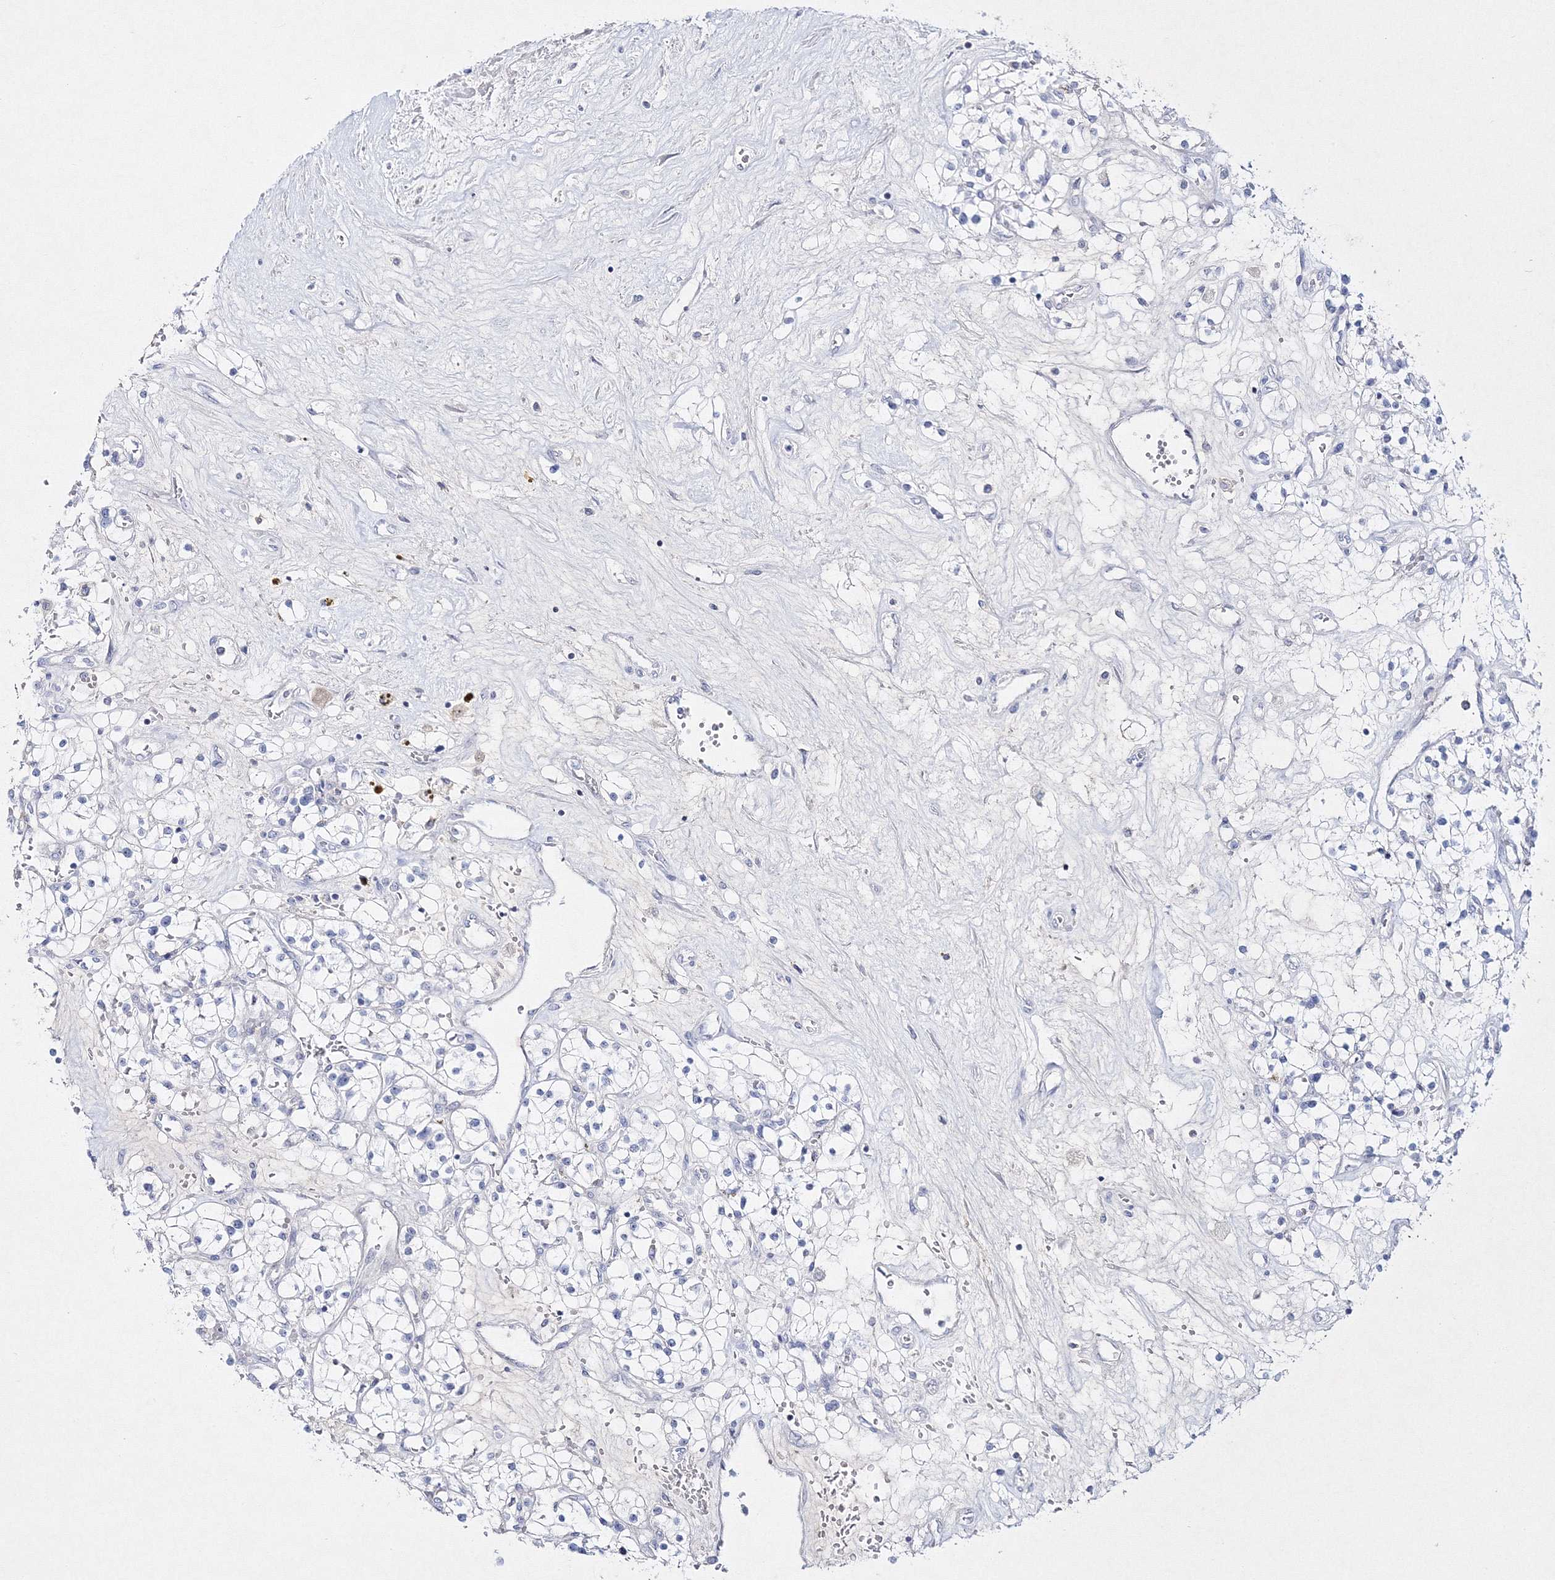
{"staining": {"intensity": "negative", "quantity": "none", "location": "none"}, "tissue": "renal cancer", "cell_type": "Tumor cells", "image_type": "cancer", "snomed": [{"axis": "morphology", "description": "Normal tissue, NOS"}, {"axis": "morphology", "description": "Adenocarcinoma, NOS"}, {"axis": "topography", "description": "Kidney"}], "caption": "Tumor cells are negative for protein expression in human renal adenocarcinoma. (Brightfield microscopy of DAB (3,3'-diaminobenzidine) IHC at high magnification).", "gene": "NEU4", "patient": {"sex": "male", "age": 68}}